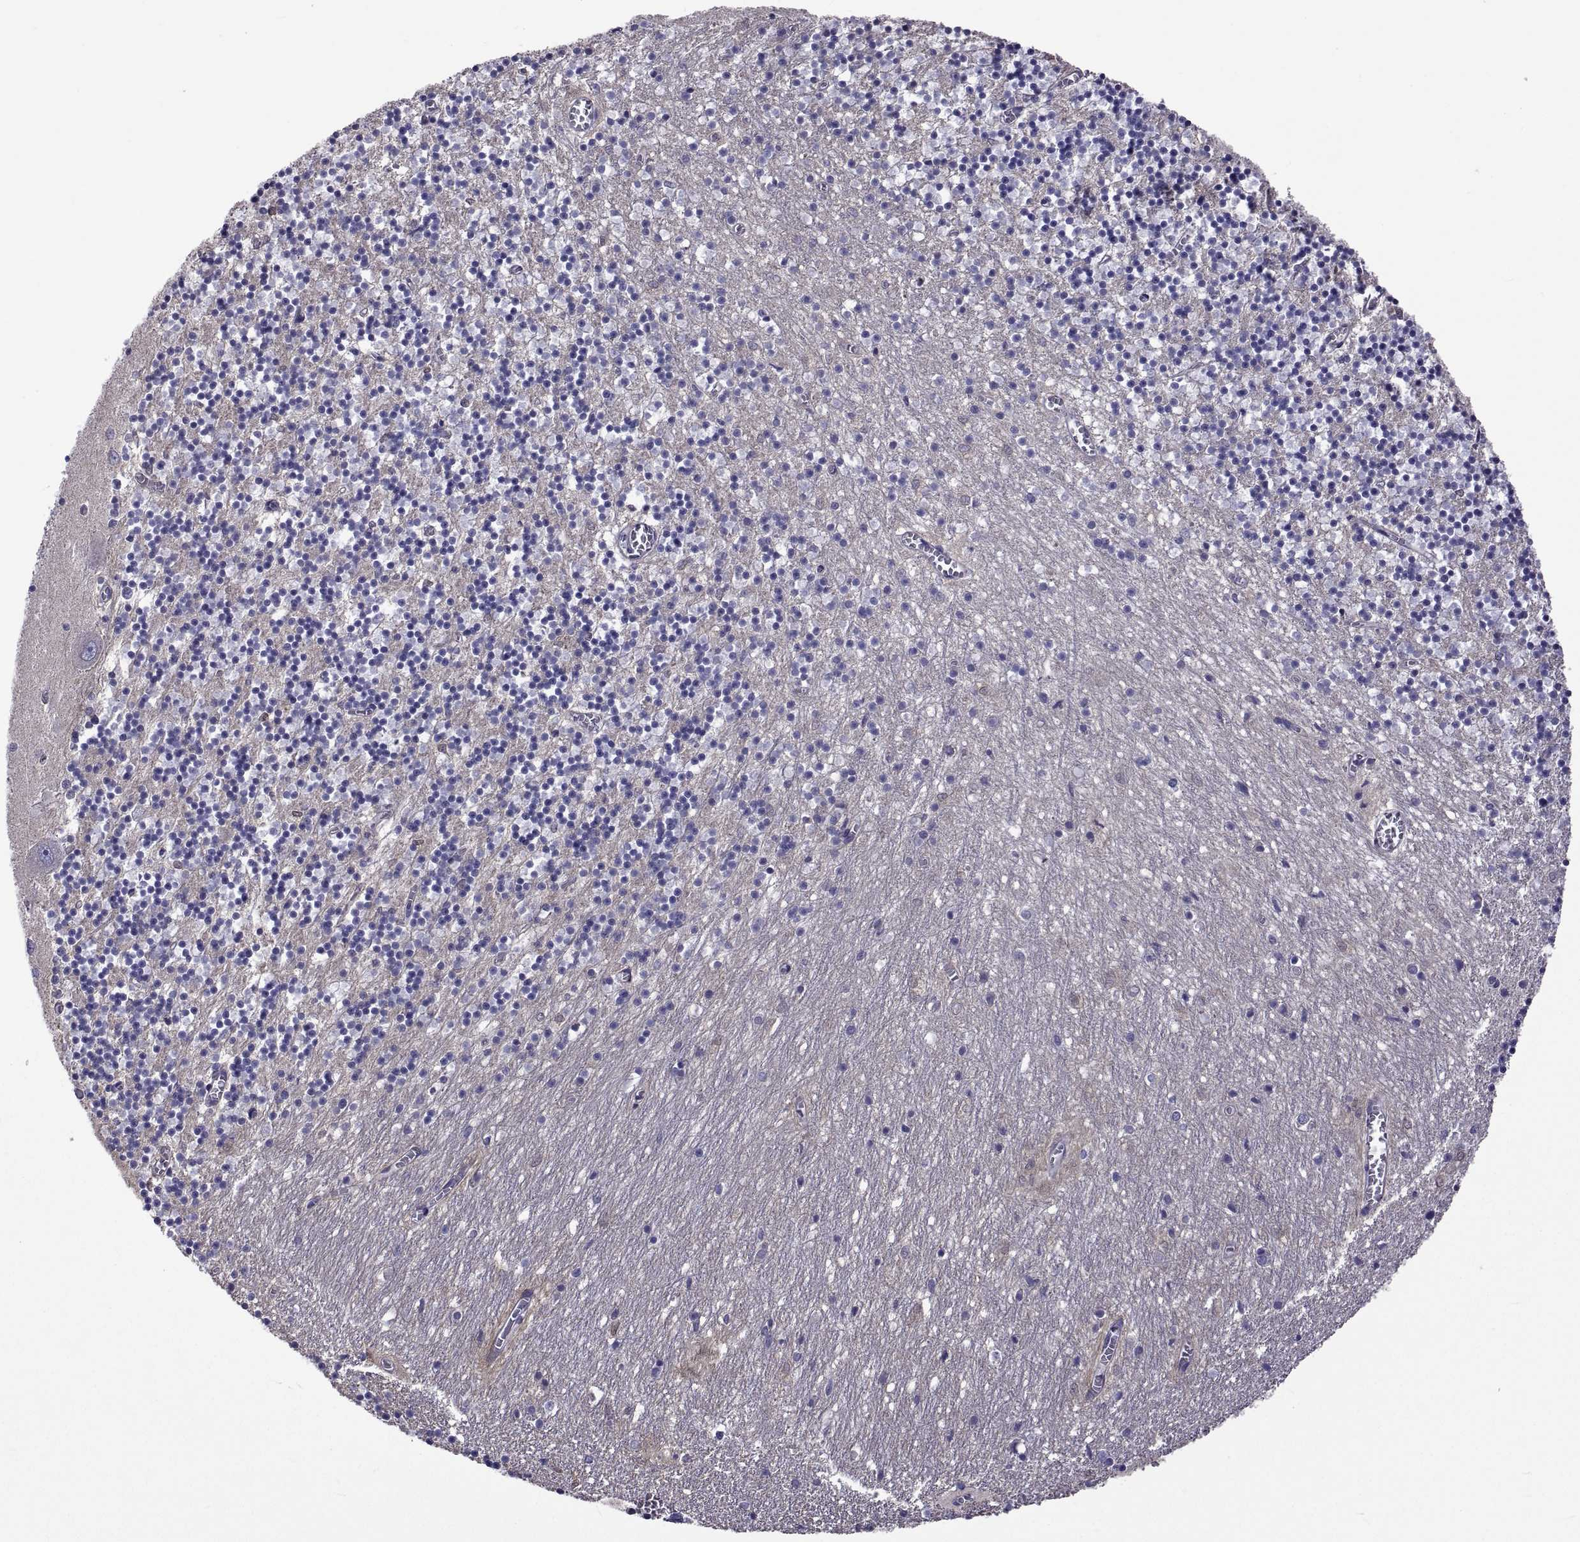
{"staining": {"intensity": "negative", "quantity": "none", "location": "none"}, "tissue": "cerebellum", "cell_type": "Cells in granular layer", "image_type": "normal", "snomed": [{"axis": "morphology", "description": "Normal tissue, NOS"}, {"axis": "topography", "description": "Cerebellum"}], "caption": "There is no significant positivity in cells in granular layer of cerebellum. (DAB (3,3'-diaminobenzidine) IHC, high magnification).", "gene": "TMC3", "patient": {"sex": "female", "age": 64}}